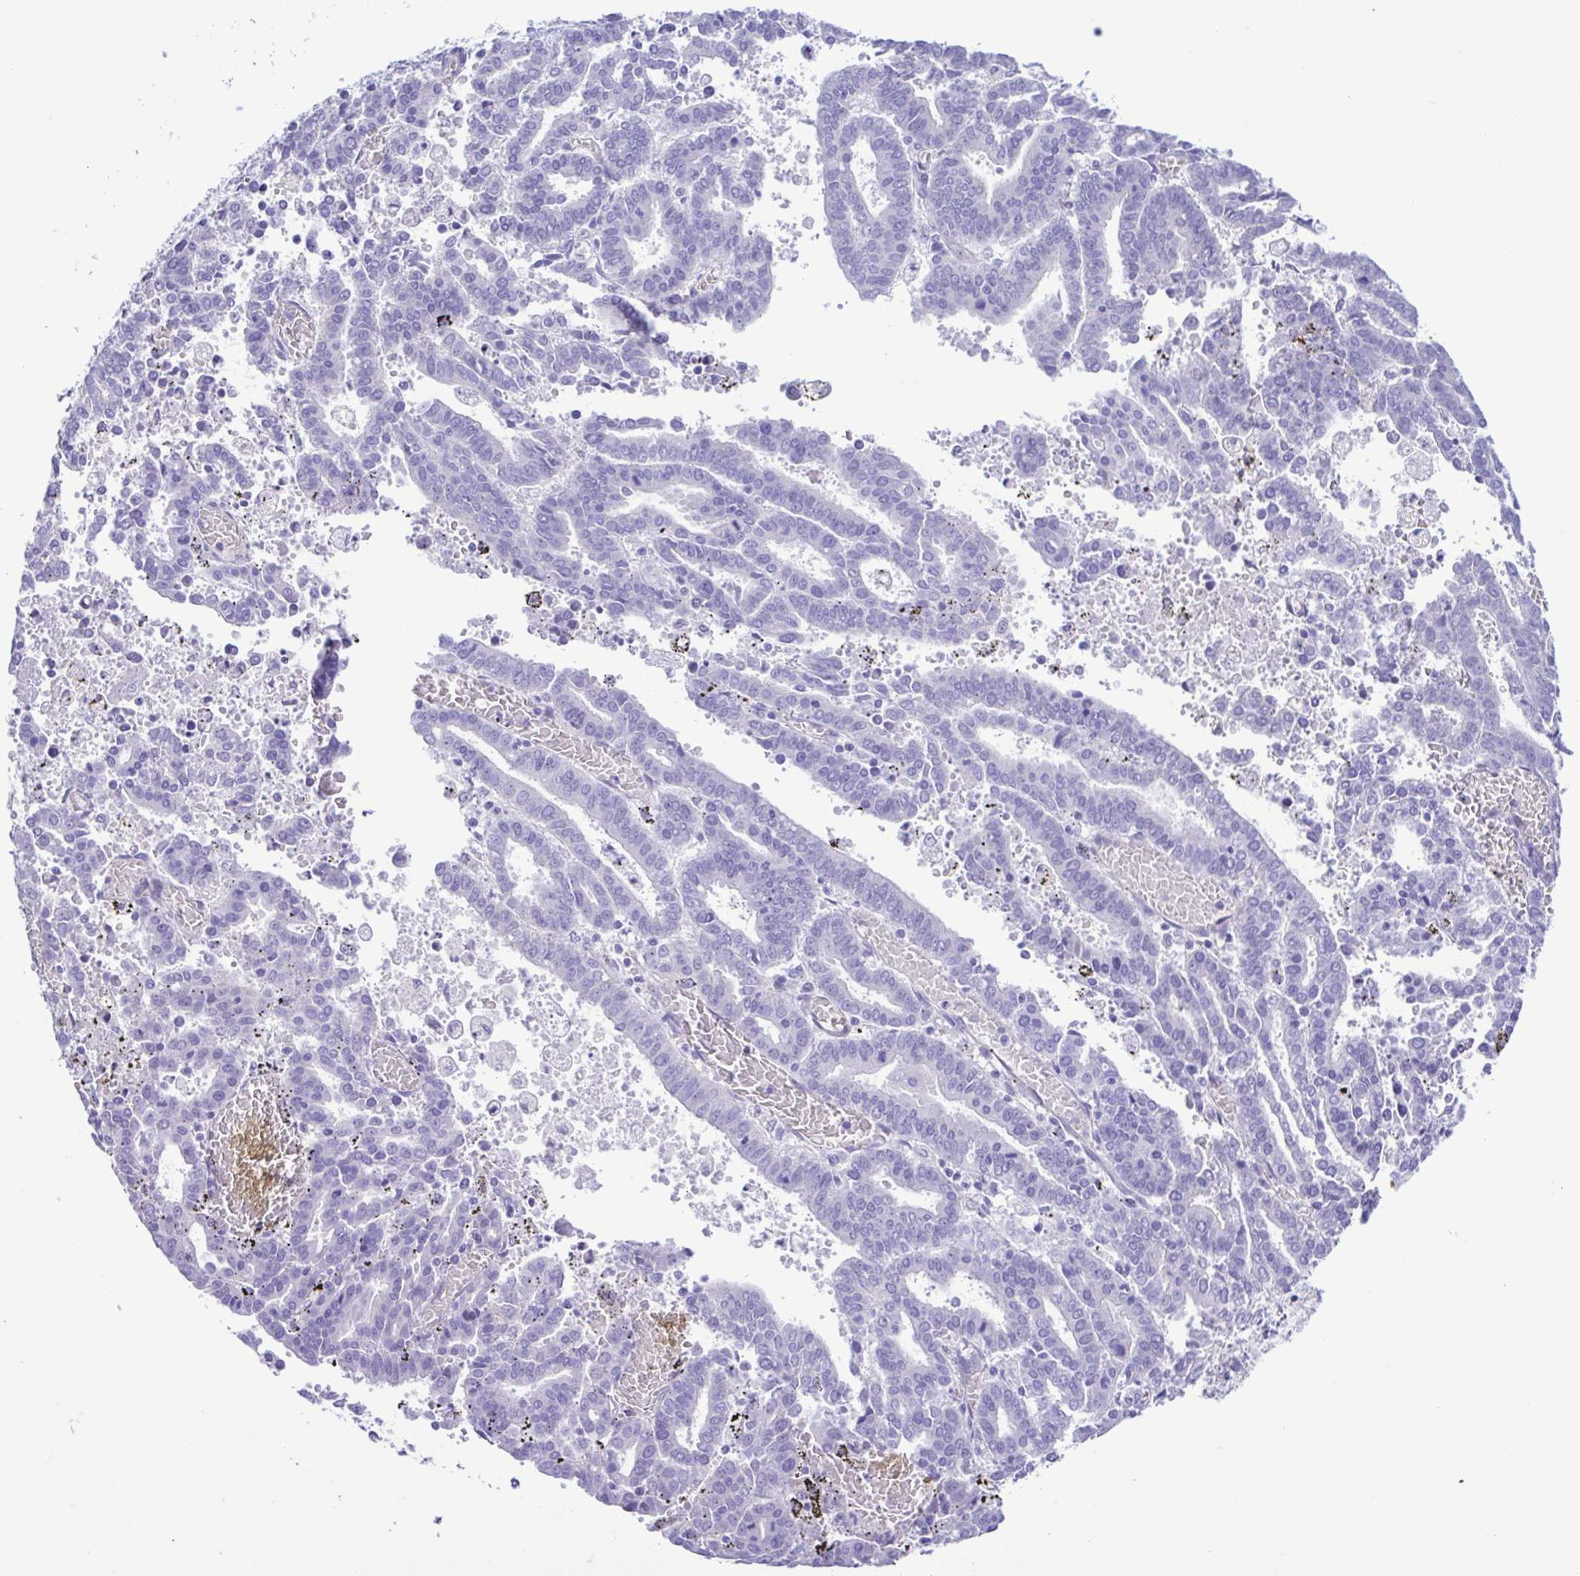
{"staining": {"intensity": "negative", "quantity": "none", "location": "none"}, "tissue": "endometrial cancer", "cell_type": "Tumor cells", "image_type": "cancer", "snomed": [{"axis": "morphology", "description": "Adenocarcinoma, NOS"}, {"axis": "topography", "description": "Uterus"}], "caption": "Endometrial cancer (adenocarcinoma) was stained to show a protein in brown. There is no significant positivity in tumor cells. (Immunohistochemistry (ihc), brightfield microscopy, high magnification).", "gene": "CYP11A1", "patient": {"sex": "female", "age": 83}}